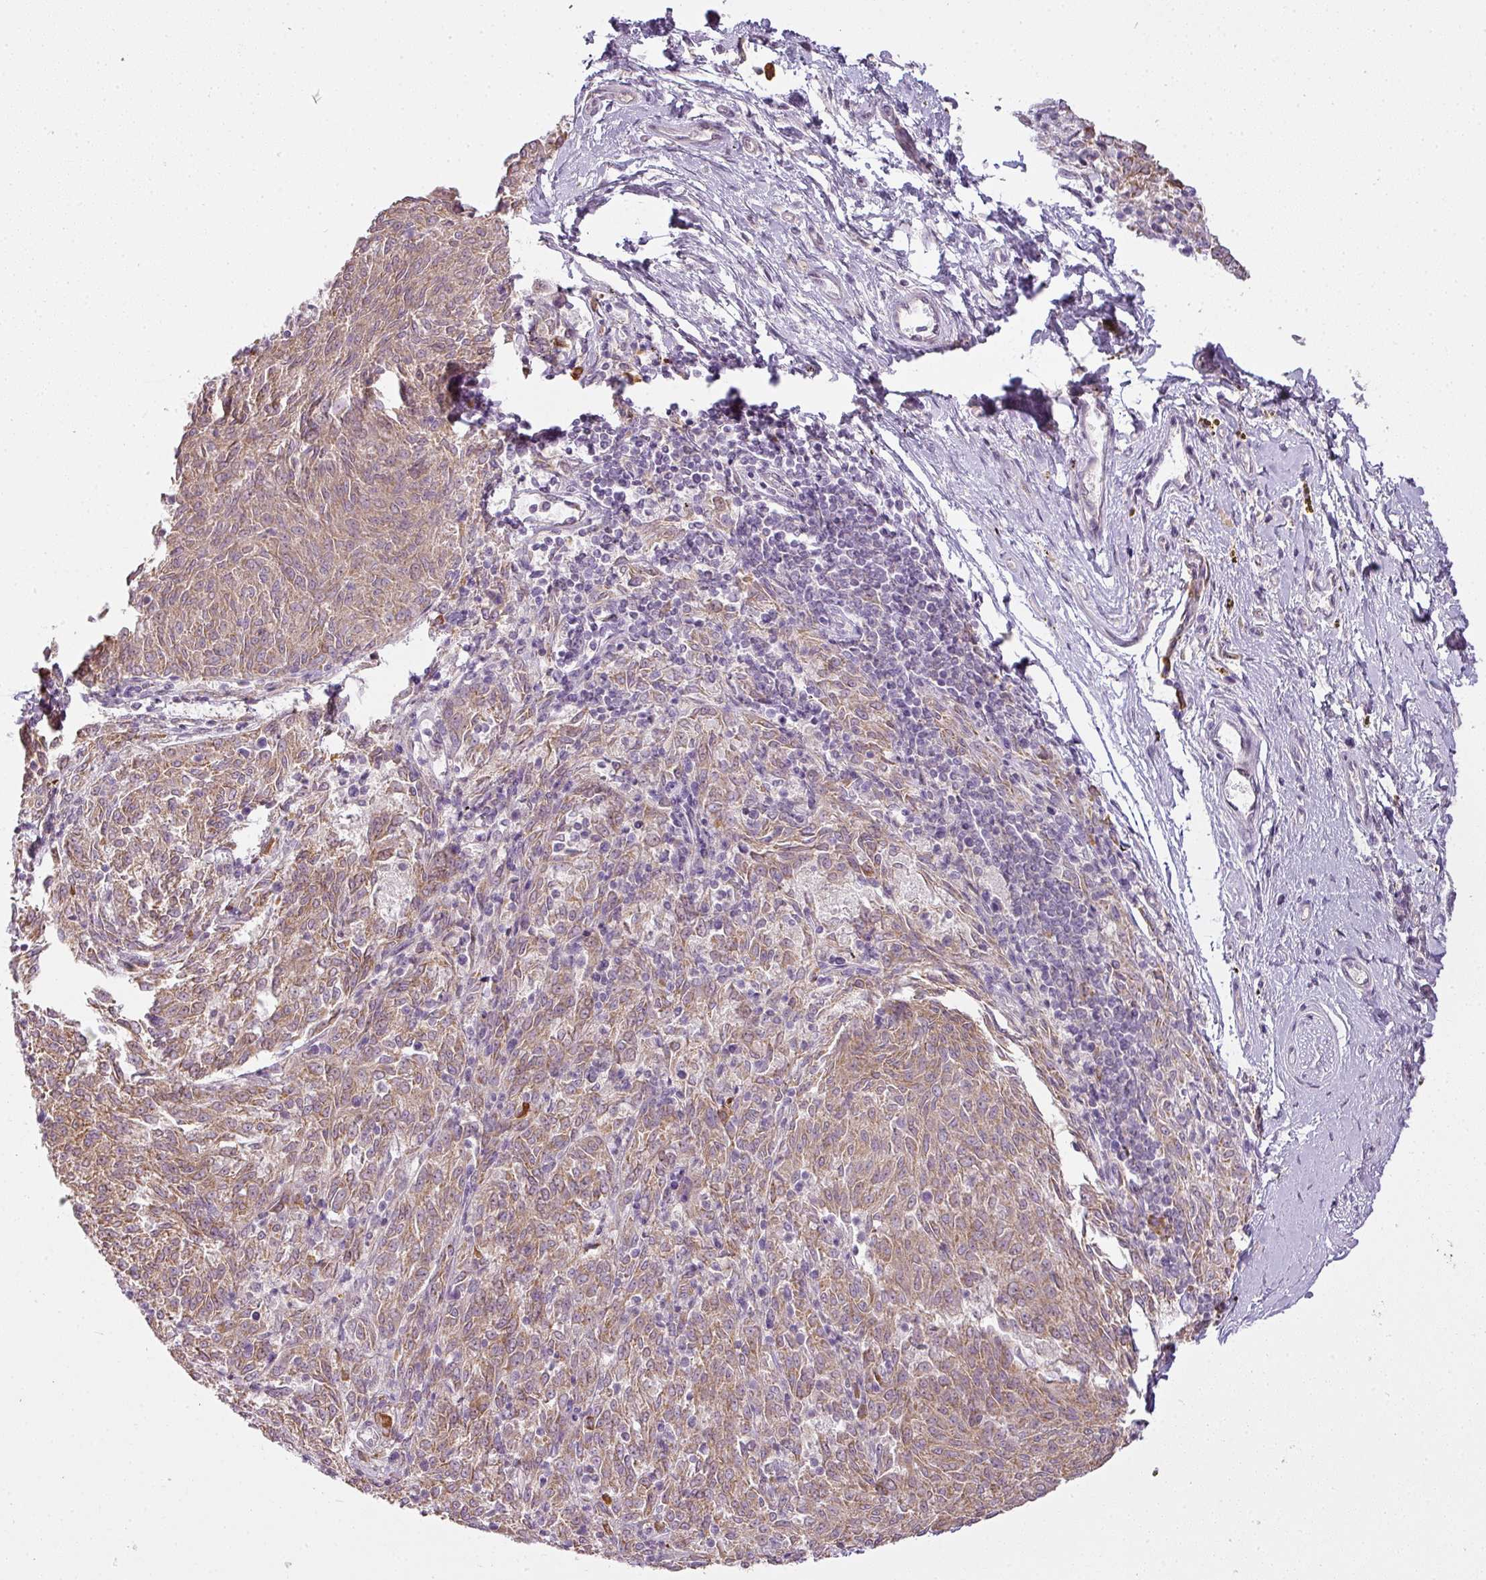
{"staining": {"intensity": "moderate", "quantity": ">75%", "location": "cytoplasmic/membranous"}, "tissue": "melanoma", "cell_type": "Tumor cells", "image_type": "cancer", "snomed": [{"axis": "morphology", "description": "Malignant melanoma, NOS"}, {"axis": "topography", "description": "Skin"}], "caption": "IHC image of melanoma stained for a protein (brown), which exhibits medium levels of moderate cytoplasmic/membranous positivity in approximately >75% of tumor cells.", "gene": "LY75", "patient": {"sex": "female", "age": 72}}